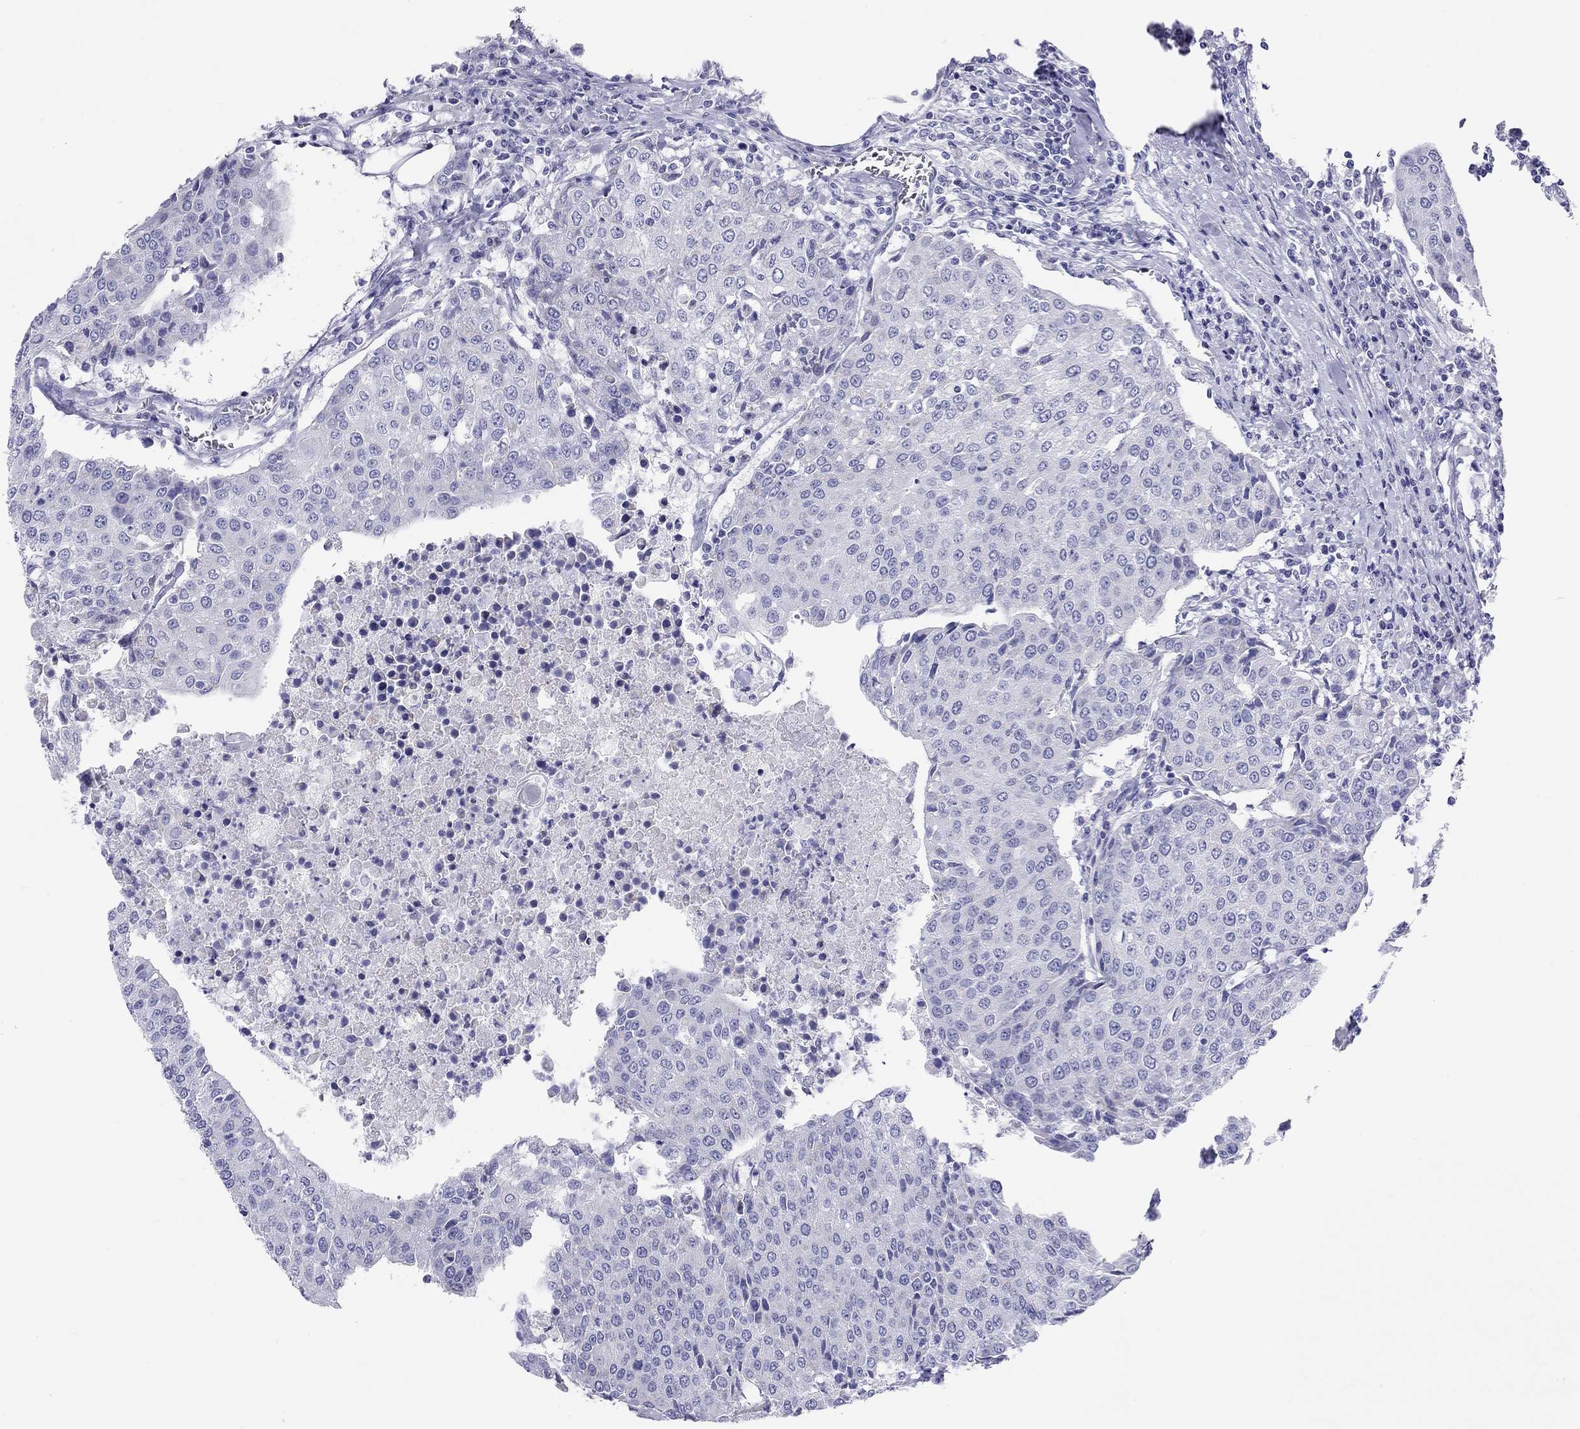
{"staining": {"intensity": "negative", "quantity": "none", "location": "none"}, "tissue": "urothelial cancer", "cell_type": "Tumor cells", "image_type": "cancer", "snomed": [{"axis": "morphology", "description": "Urothelial carcinoma, High grade"}, {"axis": "topography", "description": "Urinary bladder"}], "caption": "IHC of human urothelial carcinoma (high-grade) exhibits no positivity in tumor cells.", "gene": "DPY19L2", "patient": {"sex": "female", "age": 85}}